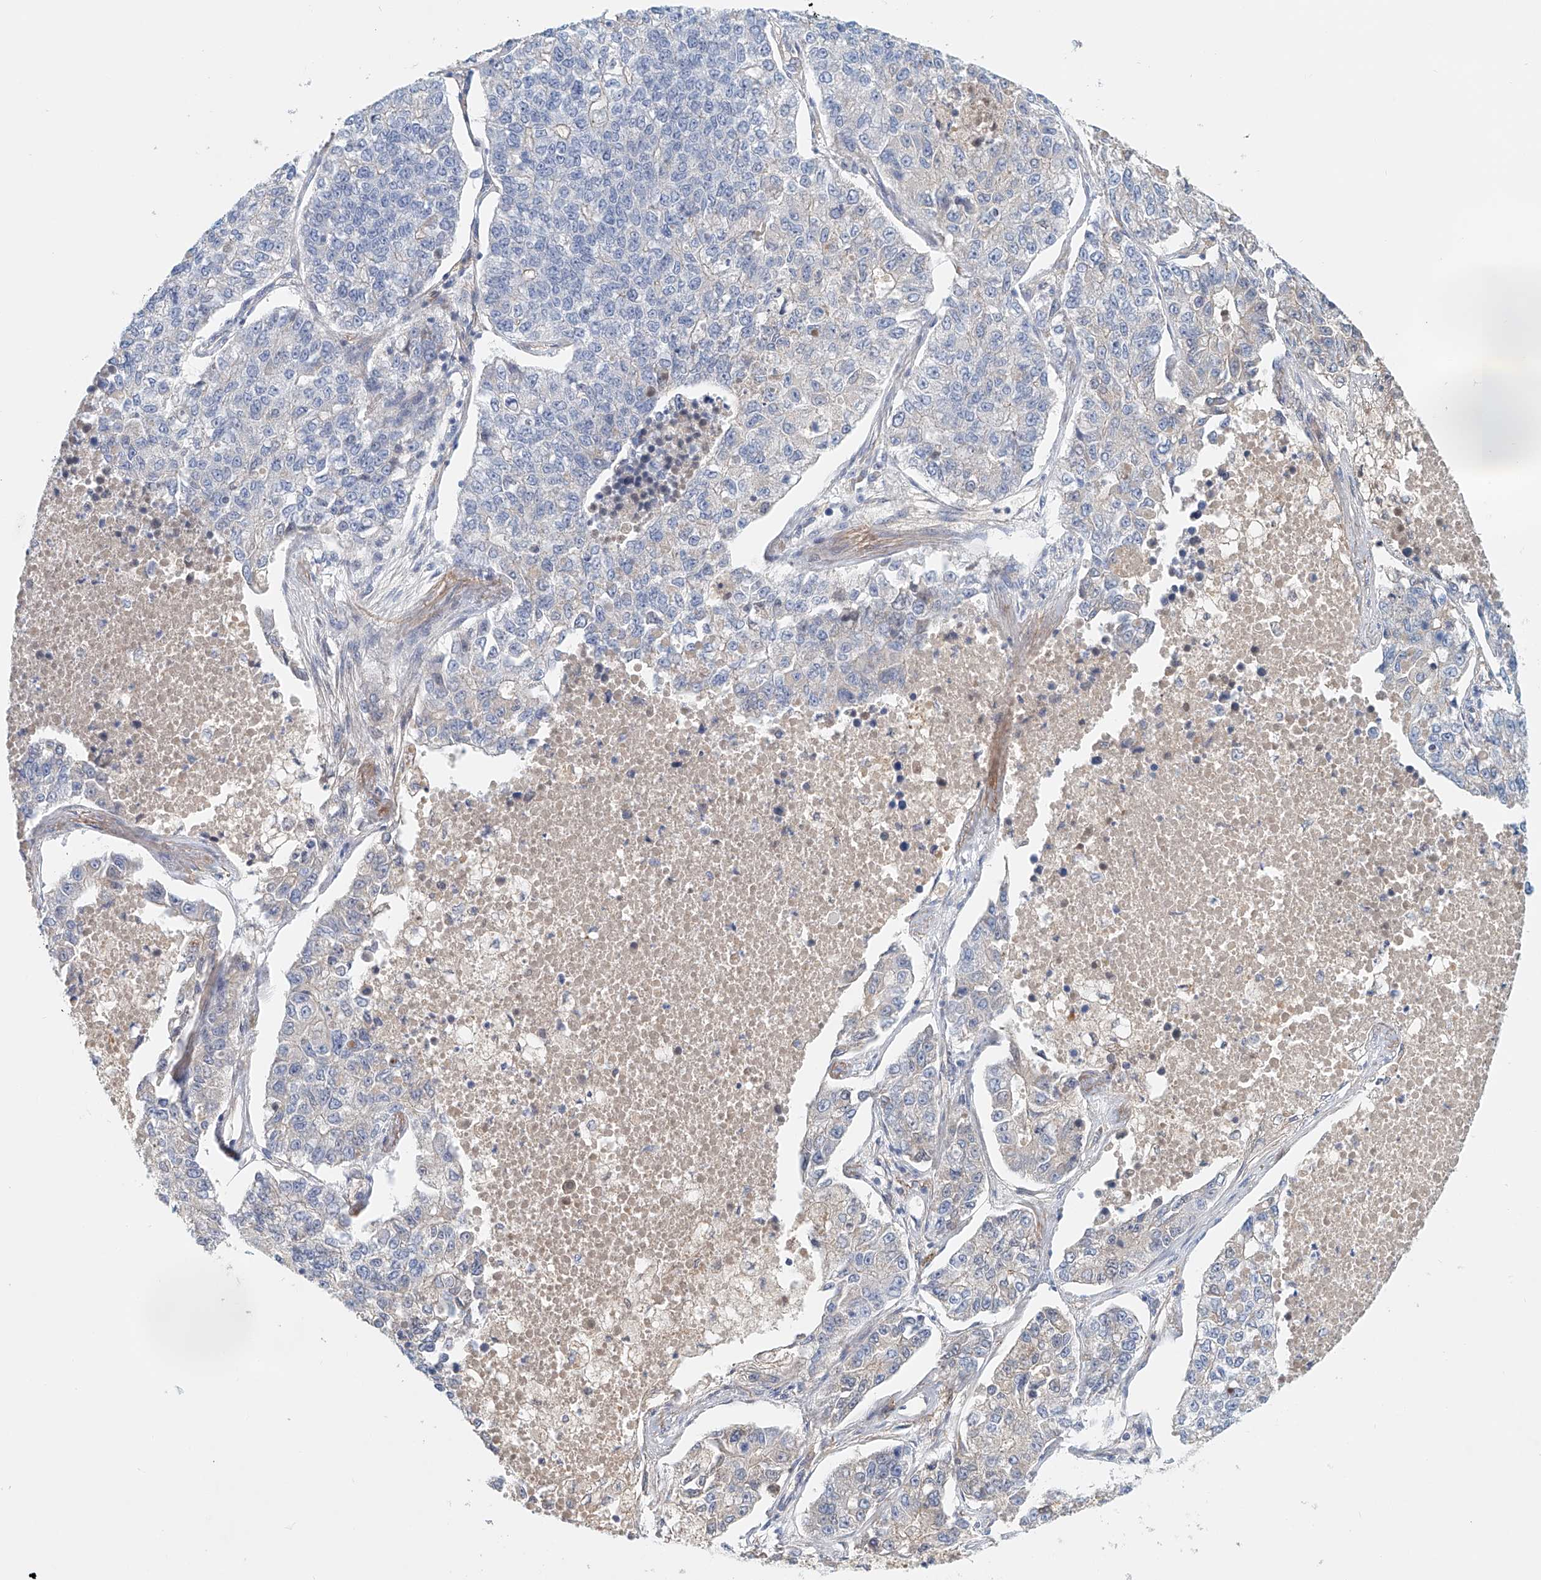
{"staining": {"intensity": "negative", "quantity": "none", "location": "none"}, "tissue": "lung cancer", "cell_type": "Tumor cells", "image_type": "cancer", "snomed": [{"axis": "morphology", "description": "Adenocarcinoma, NOS"}, {"axis": "topography", "description": "Lung"}], "caption": "DAB (3,3'-diaminobenzidine) immunohistochemical staining of lung cancer (adenocarcinoma) reveals no significant staining in tumor cells. The staining was performed using DAB to visualize the protein expression in brown, while the nuclei were stained in blue with hematoxylin (Magnification: 20x).", "gene": "FRYL", "patient": {"sex": "male", "age": 49}}